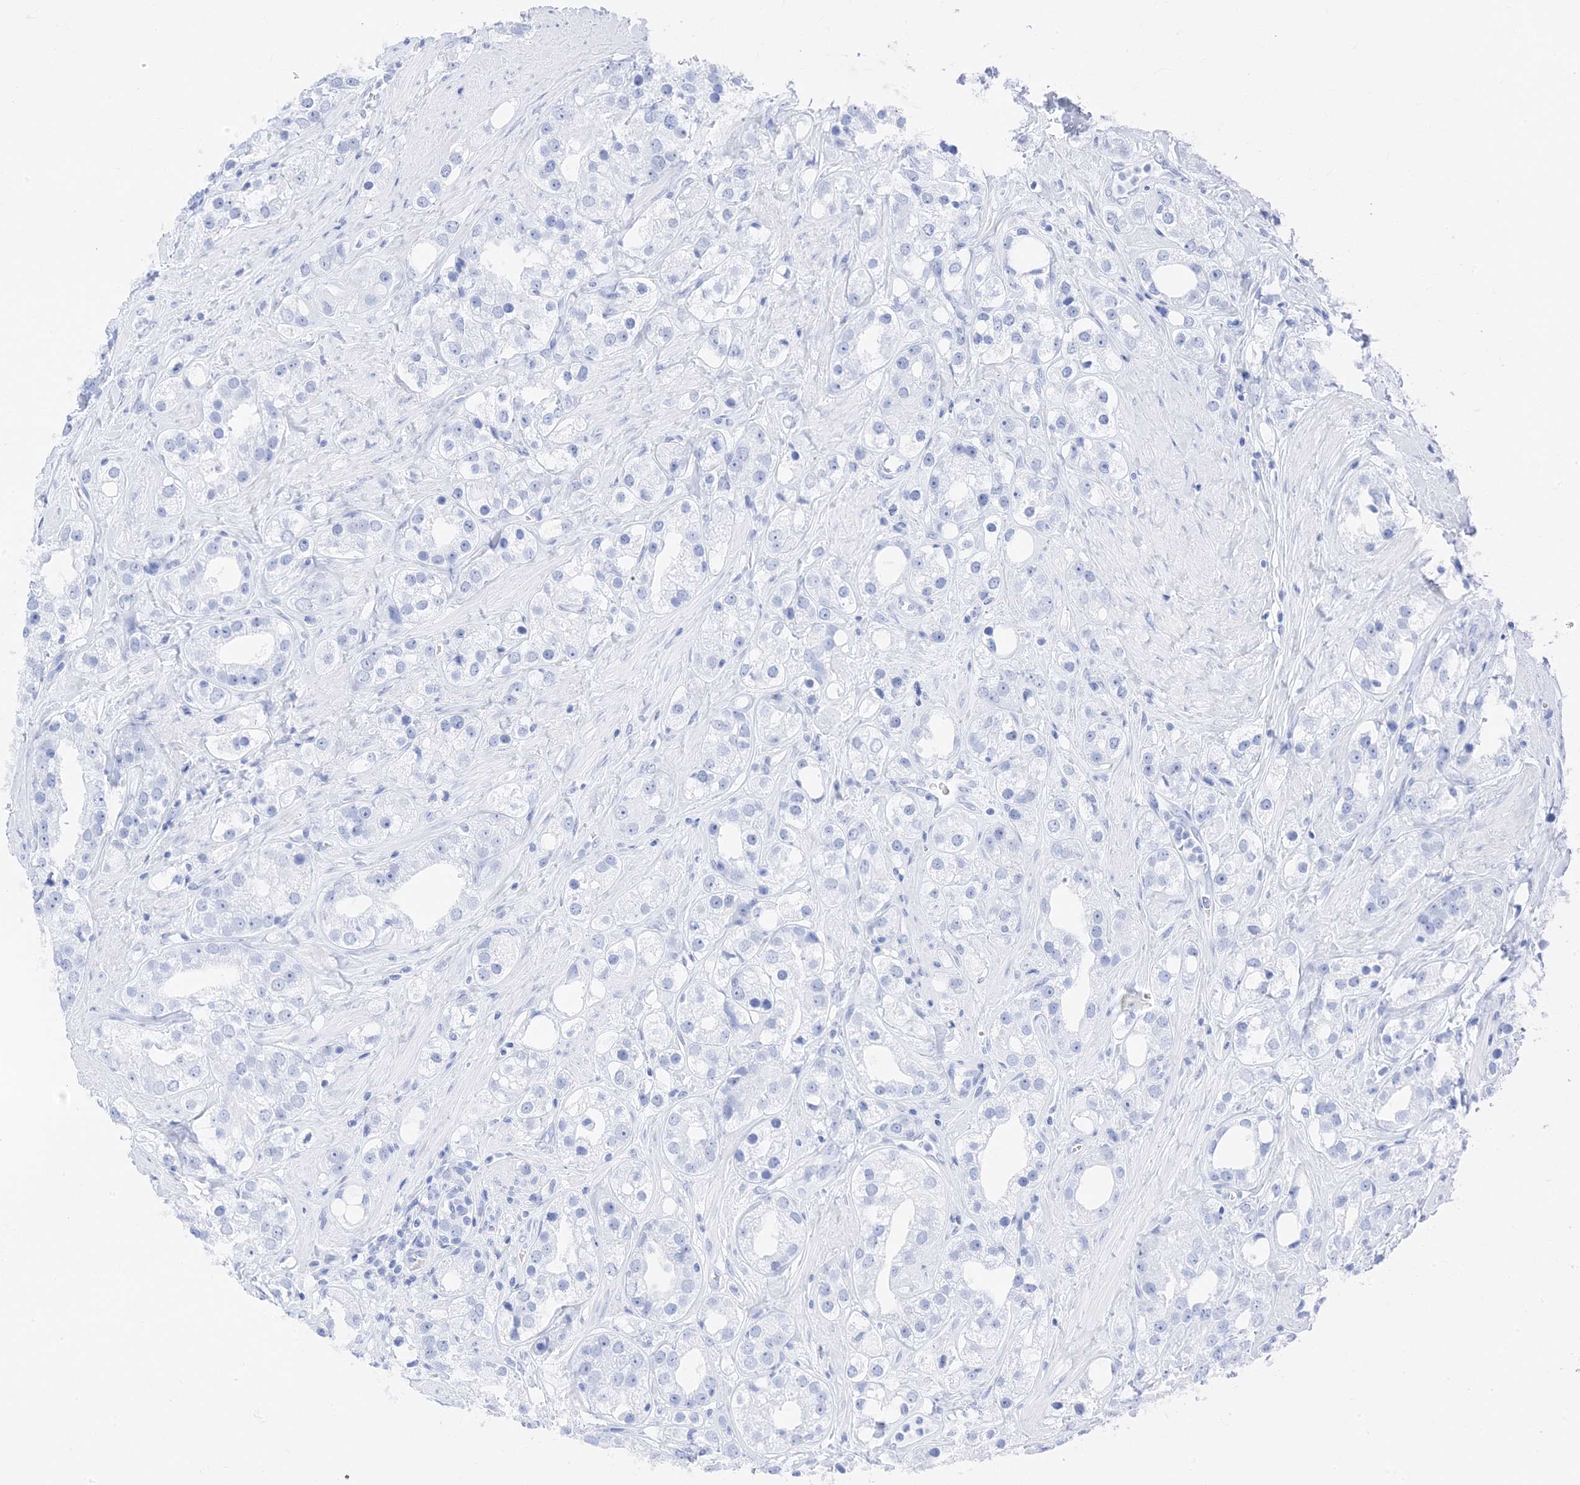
{"staining": {"intensity": "negative", "quantity": "none", "location": "none"}, "tissue": "prostate cancer", "cell_type": "Tumor cells", "image_type": "cancer", "snomed": [{"axis": "morphology", "description": "Adenocarcinoma, NOS"}, {"axis": "topography", "description": "Prostate"}], "caption": "There is no significant staining in tumor cells of adenocarcinoma (prostate).", "gene": "MUC17", "patient": {"sex": "male", "age": 79}}